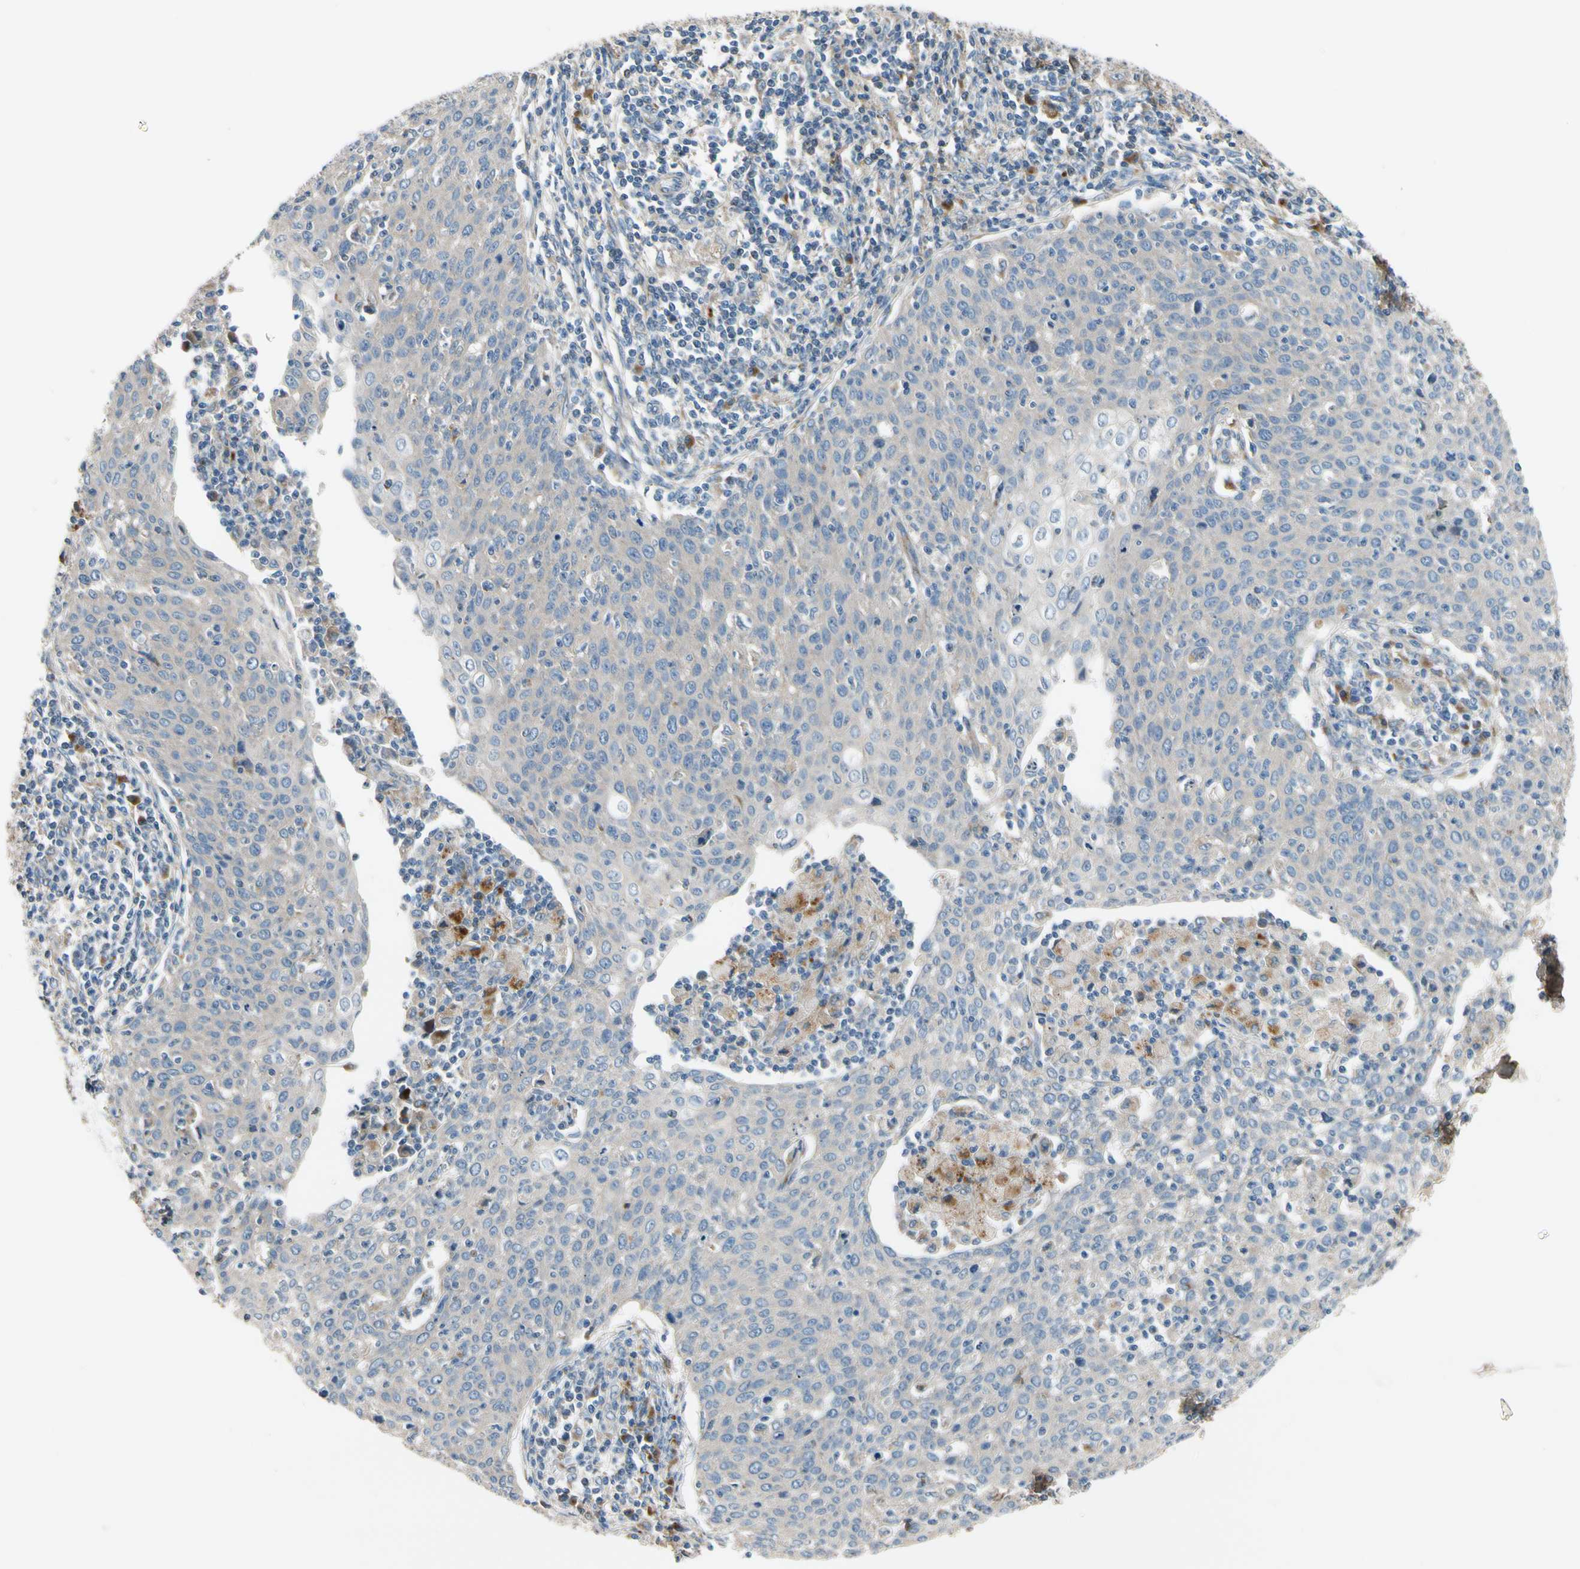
{"staining": {"intensity": "weak", "quantity": "25%-75%", "location": "cytoplasmic/membranous"}, "tissue": "cervical cancer", "cell_type": "Tumor cells", "image_type": "cancer", "snomed": [{"axis": "morphology", "description": "Squamous cell carcinoma, NOS"}, {"axis": "topography", "description": "Cervix"}], "caption": "The histopathology image demonstrates a brown stain indicating the presence of a protein in the cytoplasmic/membranous of tumor cells in cervical squamous cell carcinoma.", "gene": "MST1R", "patient": {"sex": "female", "age": 38}}